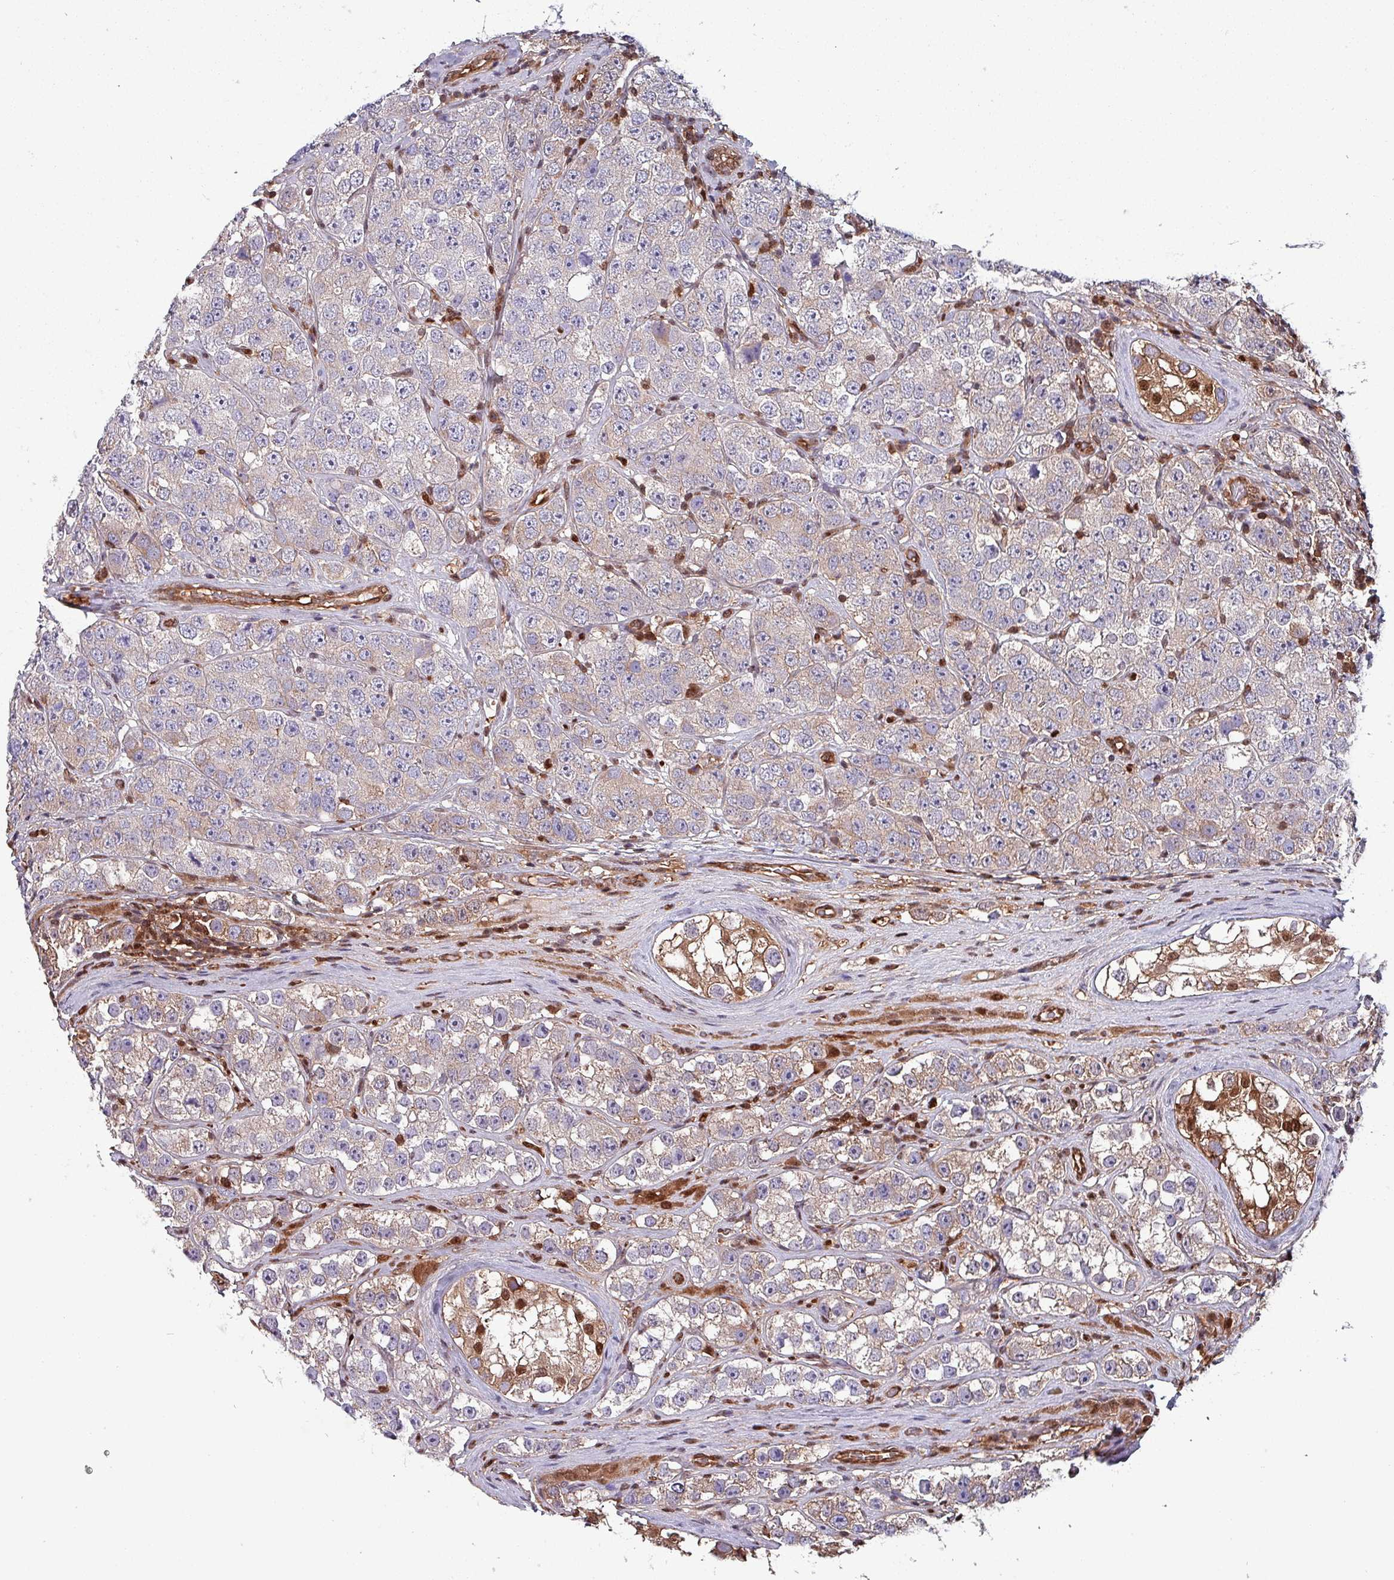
{"staining": {"intensity": "weak", "quantity": "25%-75%", "location": "cytoplasmic/membranous"}, "tissue": "testis cancer", "cell_type": "Tumor cells", "image_type": "cancer", "snomed": [{"axis": "morphology", "description": "Seminoma, NOS"}, {"axis": "topography", "description": "Testis"}], "caption": "A photomicrograph of seminoma (testis) stained for a protein reveals weak cytoplasmic/membranous brown staining in tumor cells. Using DAB (brown) and hematoxylin (blue) stains, captured at high magnification using brightfield microscopy.", "gene": "PSMB8", "patient": {"sex": "male", "age": 28}}